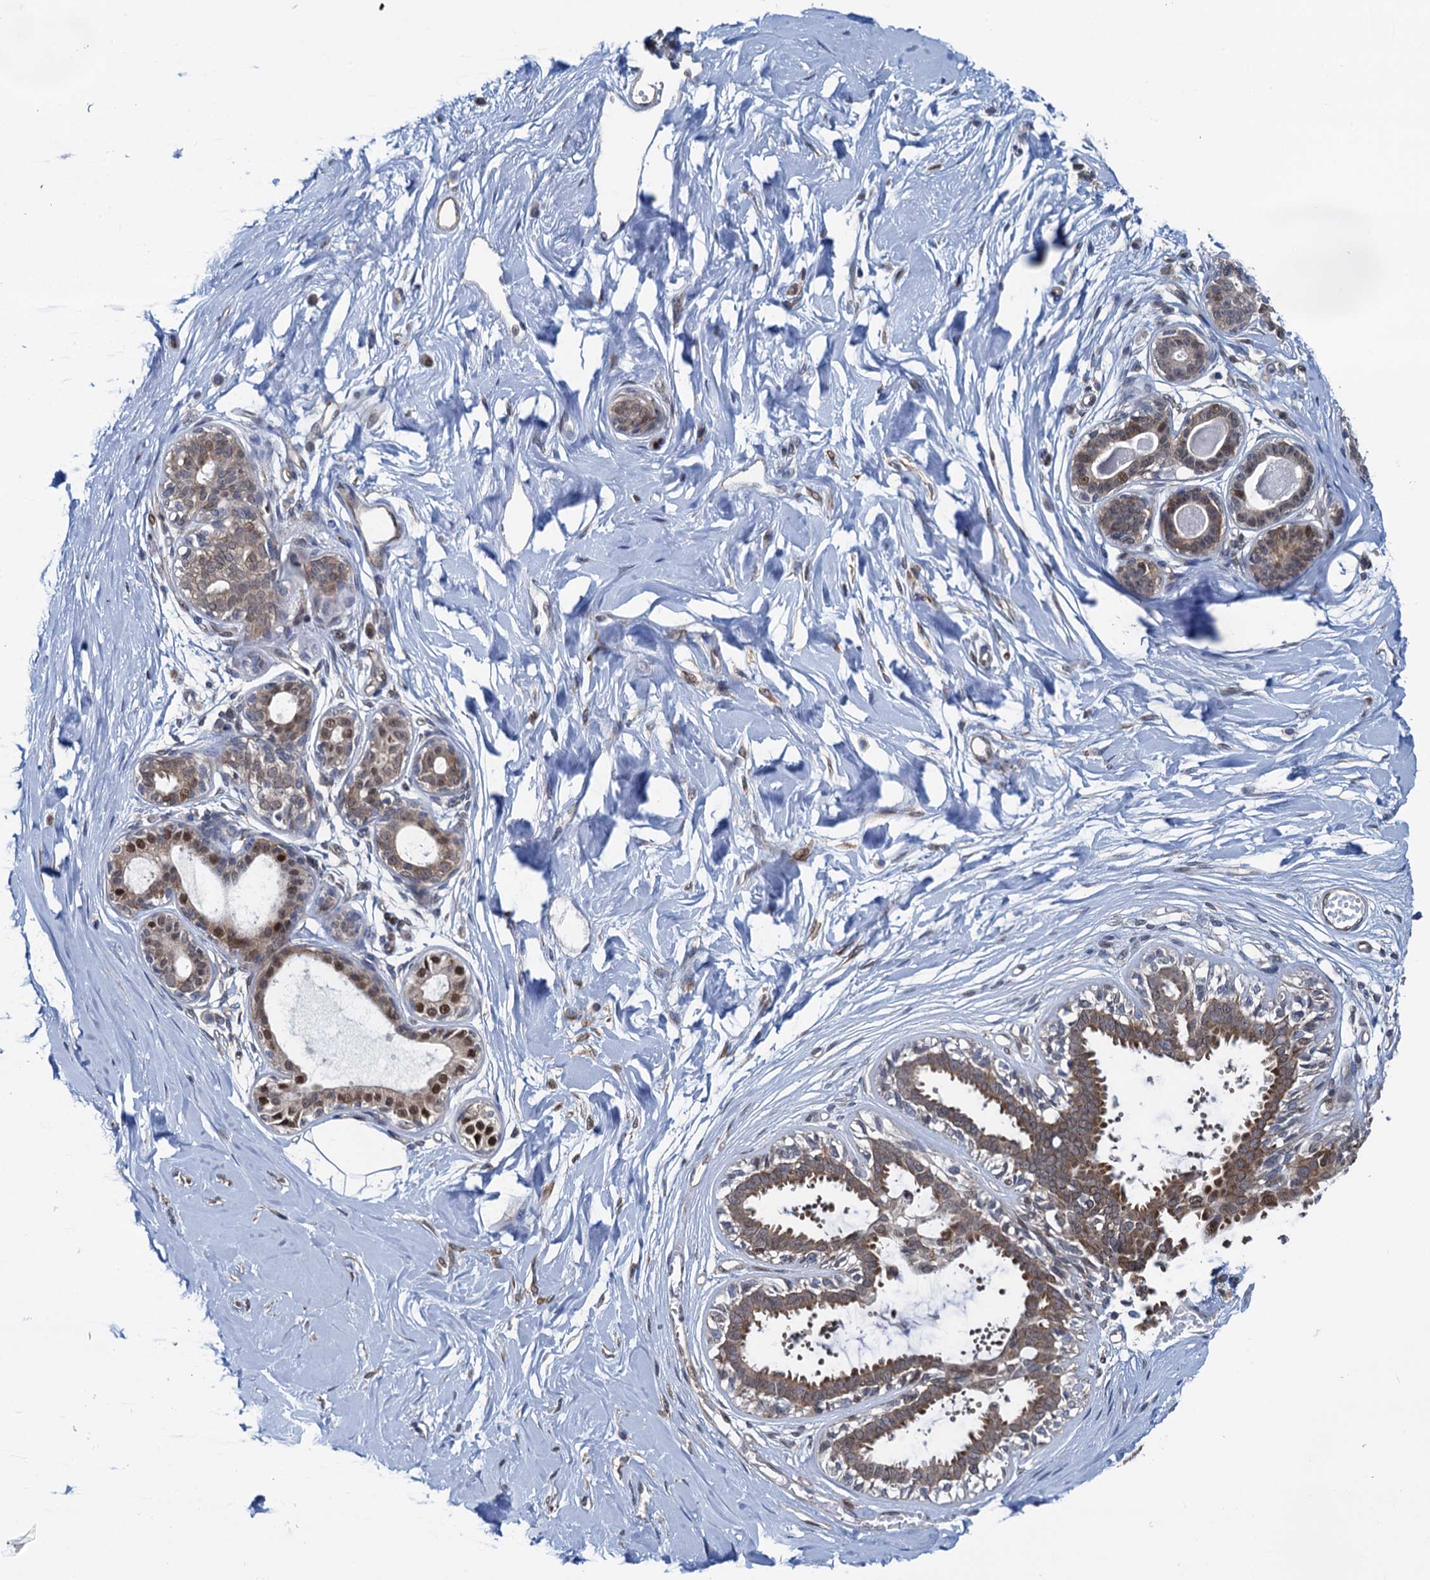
{"staining": {"intensity": "moderate", "quantity": ">75%", "location": "cytoplasmic/membranous"}, "tissue": "breast", "cell_type": "Adipocytes", "image_type": "normal", "snomed": [{"axis": "morphology", "description": "Normal tissue, NOS"}, {"axis": "topography", "description": "Breast"}], "caption": "Immunohistochemical staining of normal human breast exhibits >75% levels of moderate cytoplasmic/membranous protein expression in approximately >75% of adipocytes. (brown staining indicates protein expression, while blue staining denotes nuclei).", "gene": "RNF125", "patient": {"sex": "female", "age": 45}}